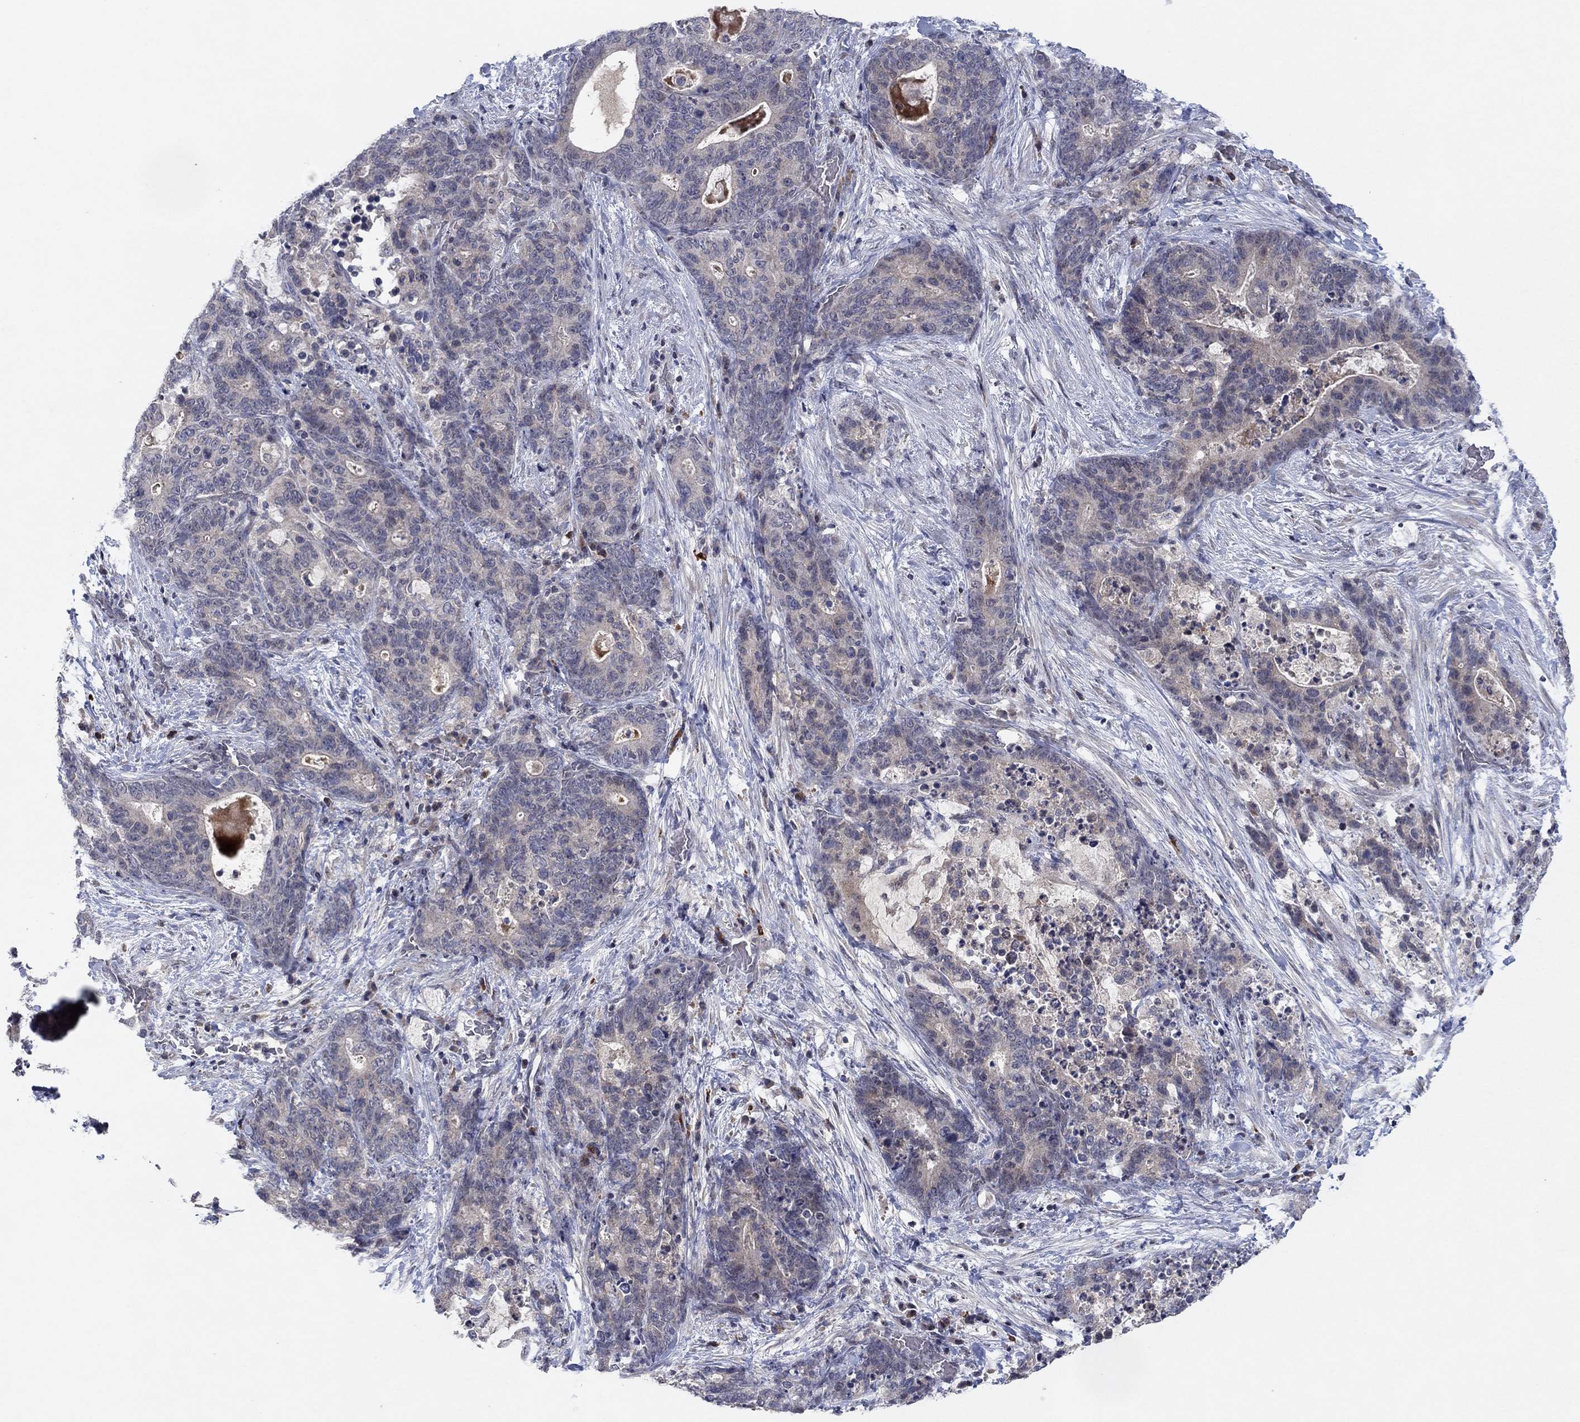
{"staining": {"intensity": "negative", "quantity": "none", "location": "none"}, "tissue": "stomach cancer", "cell_type": "Tumor cells", "image_type": "cancer", "snomed": [{"axis": "morphology", "description": "Normal tissue, NOS"}, {"axis": "morphology", "description": "Adenocarcinoma, NOS"}, {"axis": "topography", "description": "Stomach"}], "caption": "A histopathology image of human stomach cancer (adenocarcinoma) is negative for staining in tumor cells. (Brightfield microscopy of DAB (3,3'-diaminobenzidine) immunohistochemistry (IHC) at high magnification).", "gene": "IL4", "patient": {"sex": "female", "age": 64}}